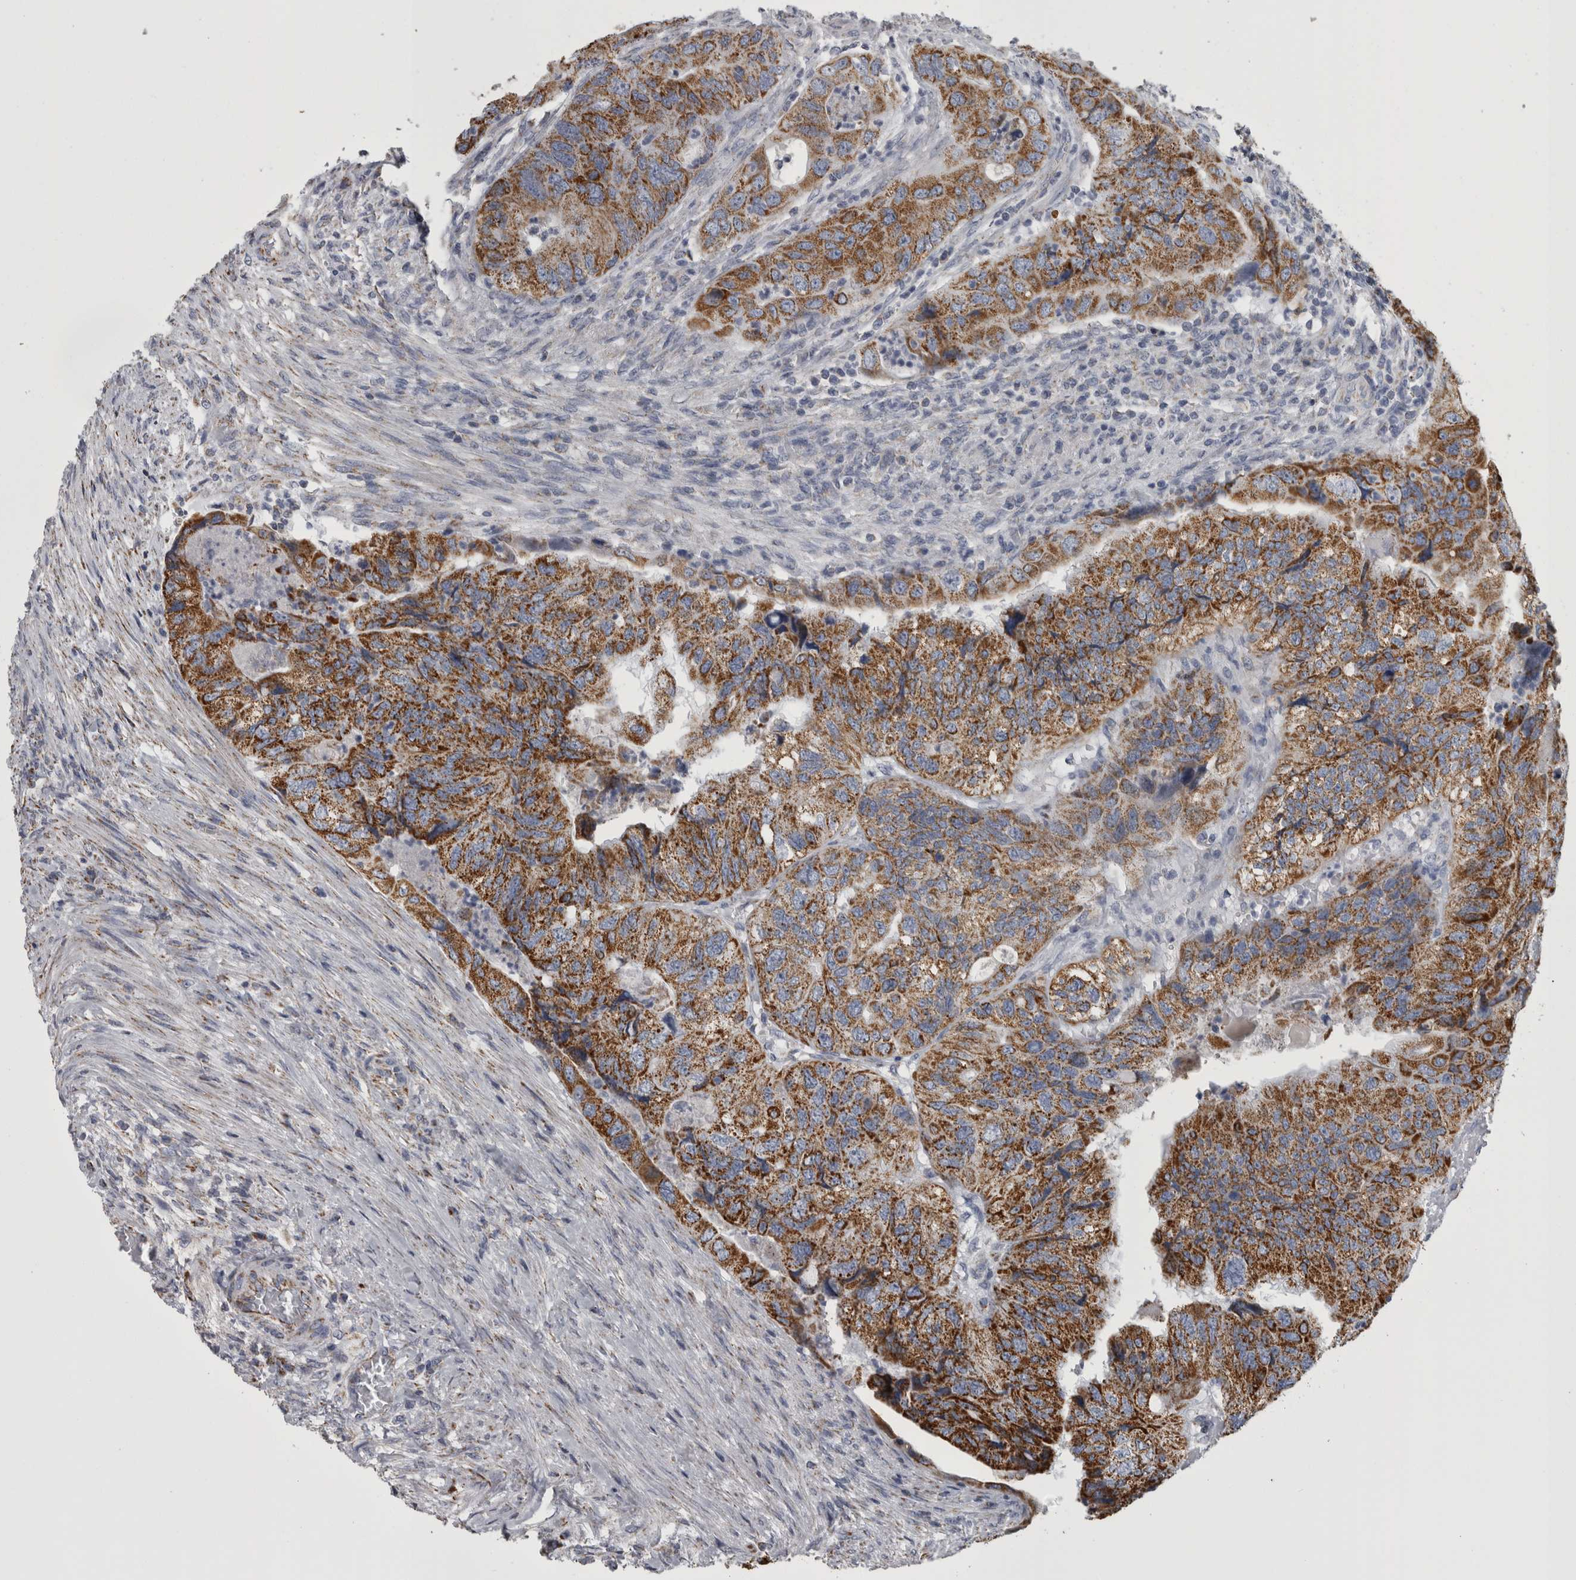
{"staining": {"intensity": "moderate", "quantity": ">75%", "location": "cytoplasmic/membranous"}, "tissue": "colorectal cancer", "cell_type": "Tumor cells", "image_type": "cancer", "snomed": [{"axis": "morphology", "description": "Adenocarcinoma, NOS"}, {"axis": "topography", "description": "Rectum"}], "caption": "Human adenocarcinoma (colorectal) stained with a protein marker reveals moderate staining in tumor cells.", "gene": "MDH2", "patient": {"sex": "male", "age": 63}}